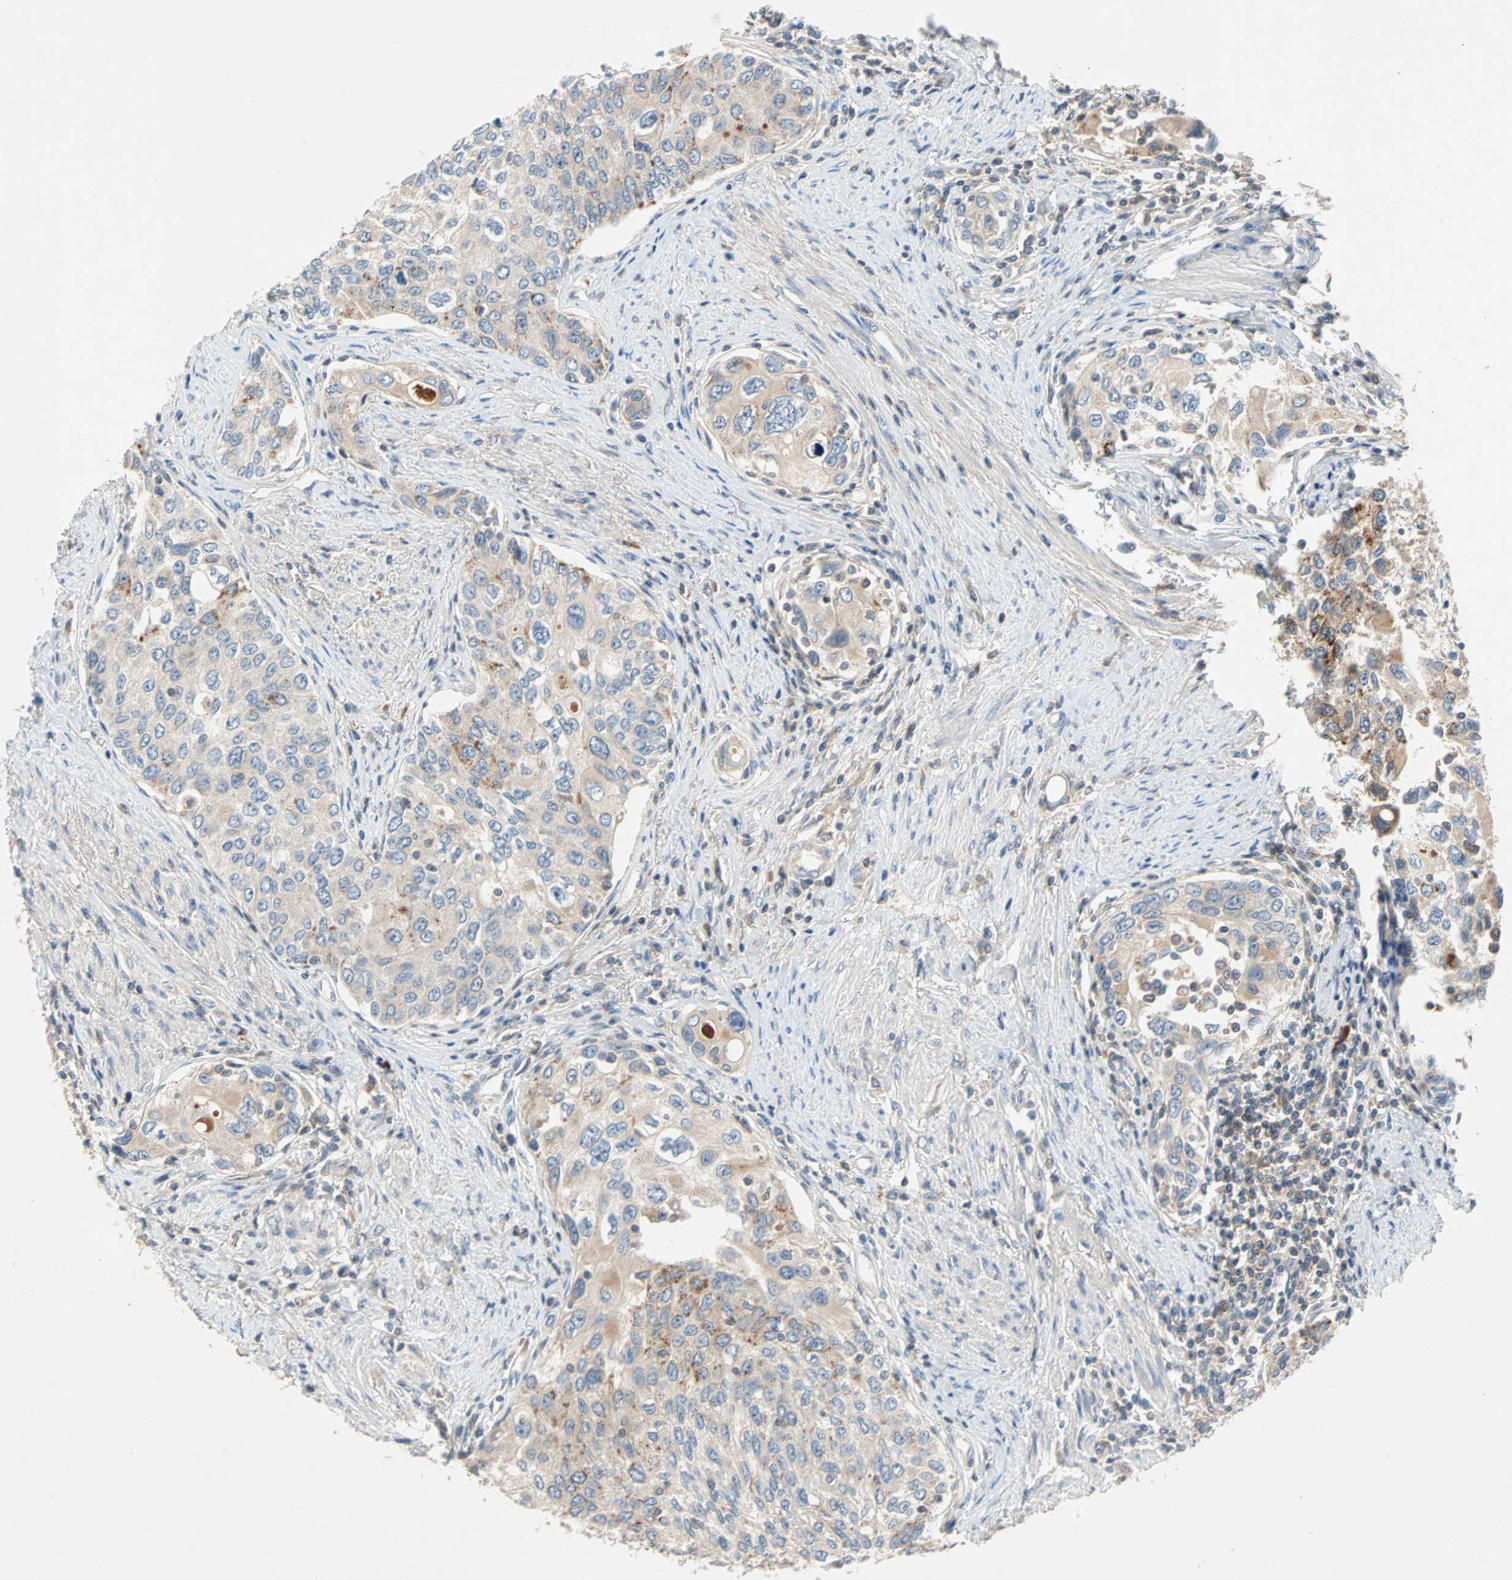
{"staining": {"intensity": "moderate", "quantity": "25%-75%", "location": "cytoplasmic/membranous"}, "tissue": "urothelial cancer", "cell_type": "Tumor cells", "image_type": "cancer", "snomed": [{"axis": "morphology", "description": "Urothelial carcinoma, High grade"}, {"axis": "topography", "description": "Urinary bladder"}], "caption": "DAB immunohistochemical staining of urothelial cancer shows moderate cytoplasmic/membranous protein expression in approximately 25%-75% of tumor cells.", "gene": "MAP4K1", "patient": {"sex": "female", "age": 56}}